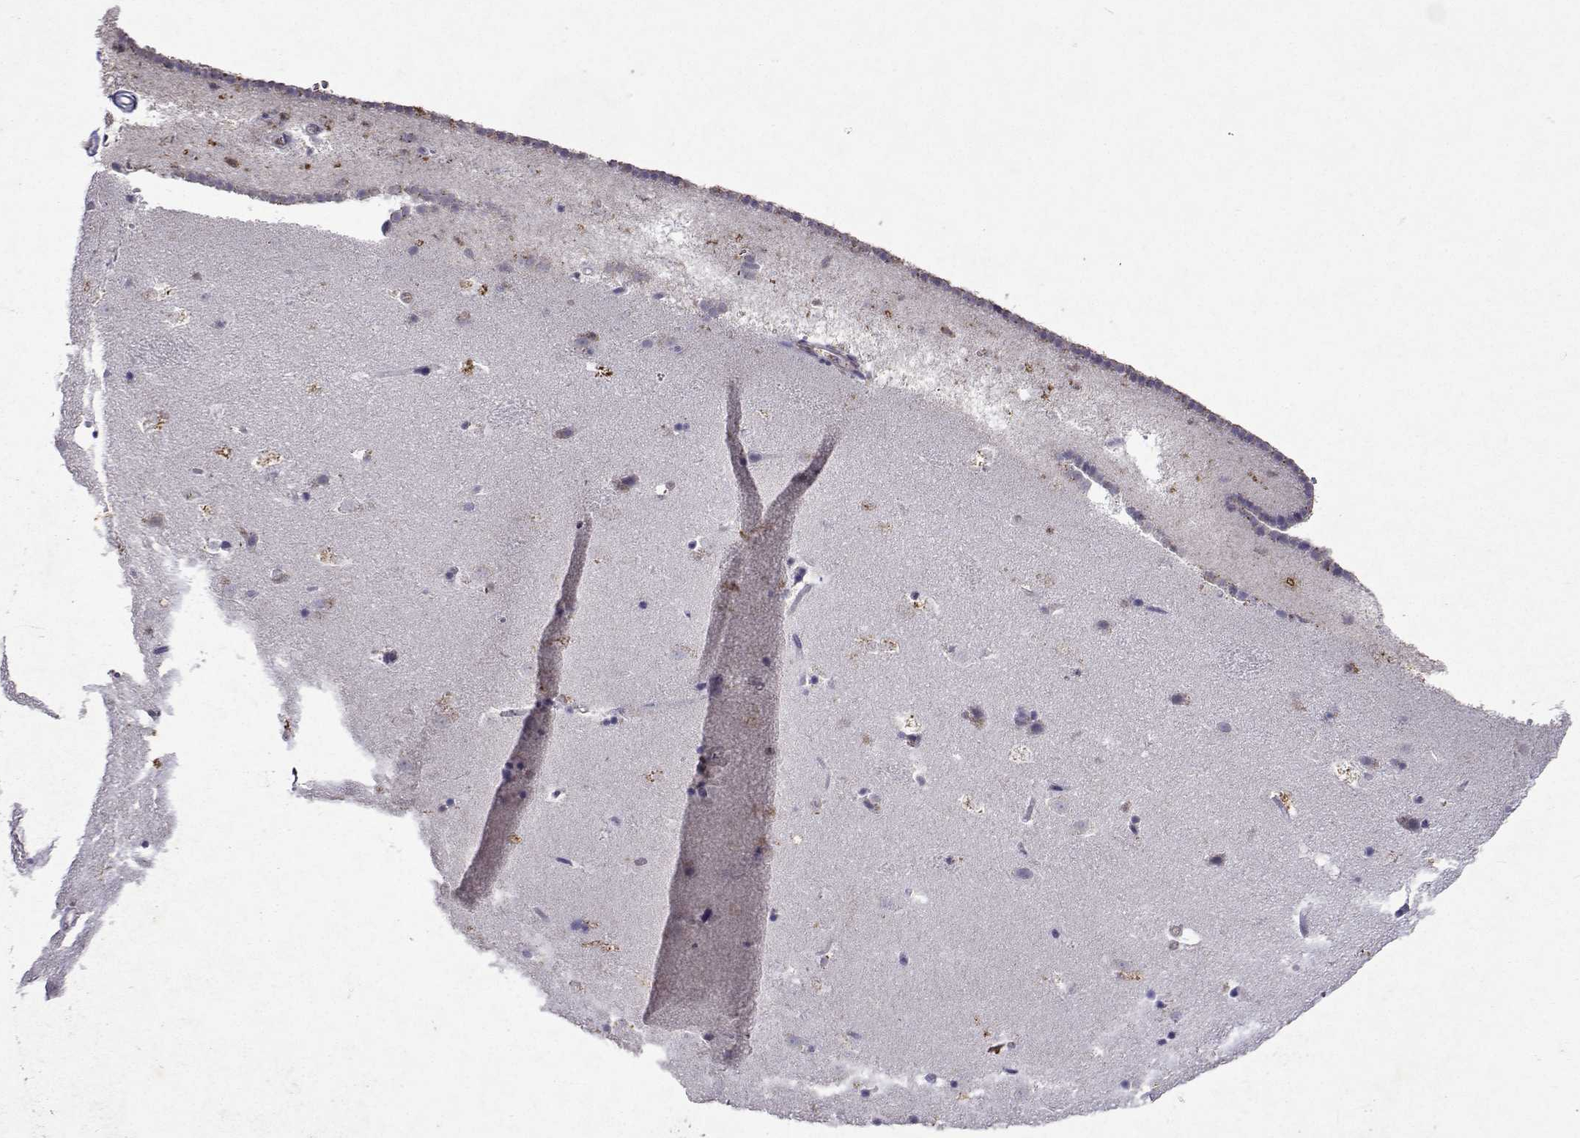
{"staining": {"intensity": "moderate", "quantity": "<25%", "location": "cytoplasmic/membranous"}, "tissue": "caudate", "cell_type": "Glial cells", "image_type": "normal", "snomed": [{"axis": "morphology", "description": "Normal tissue, NOS"}, {"axis": "topography", "description": "Lateral ventricle wall"}], "caption": "Moderate cytoplasmic/membranous positivity for a protein is identified in approximately <25% of glial cells of normal caudate using immunohistochemistry.", "gene": "APAF1", "patient": {"sex": "male", "age": 37}}